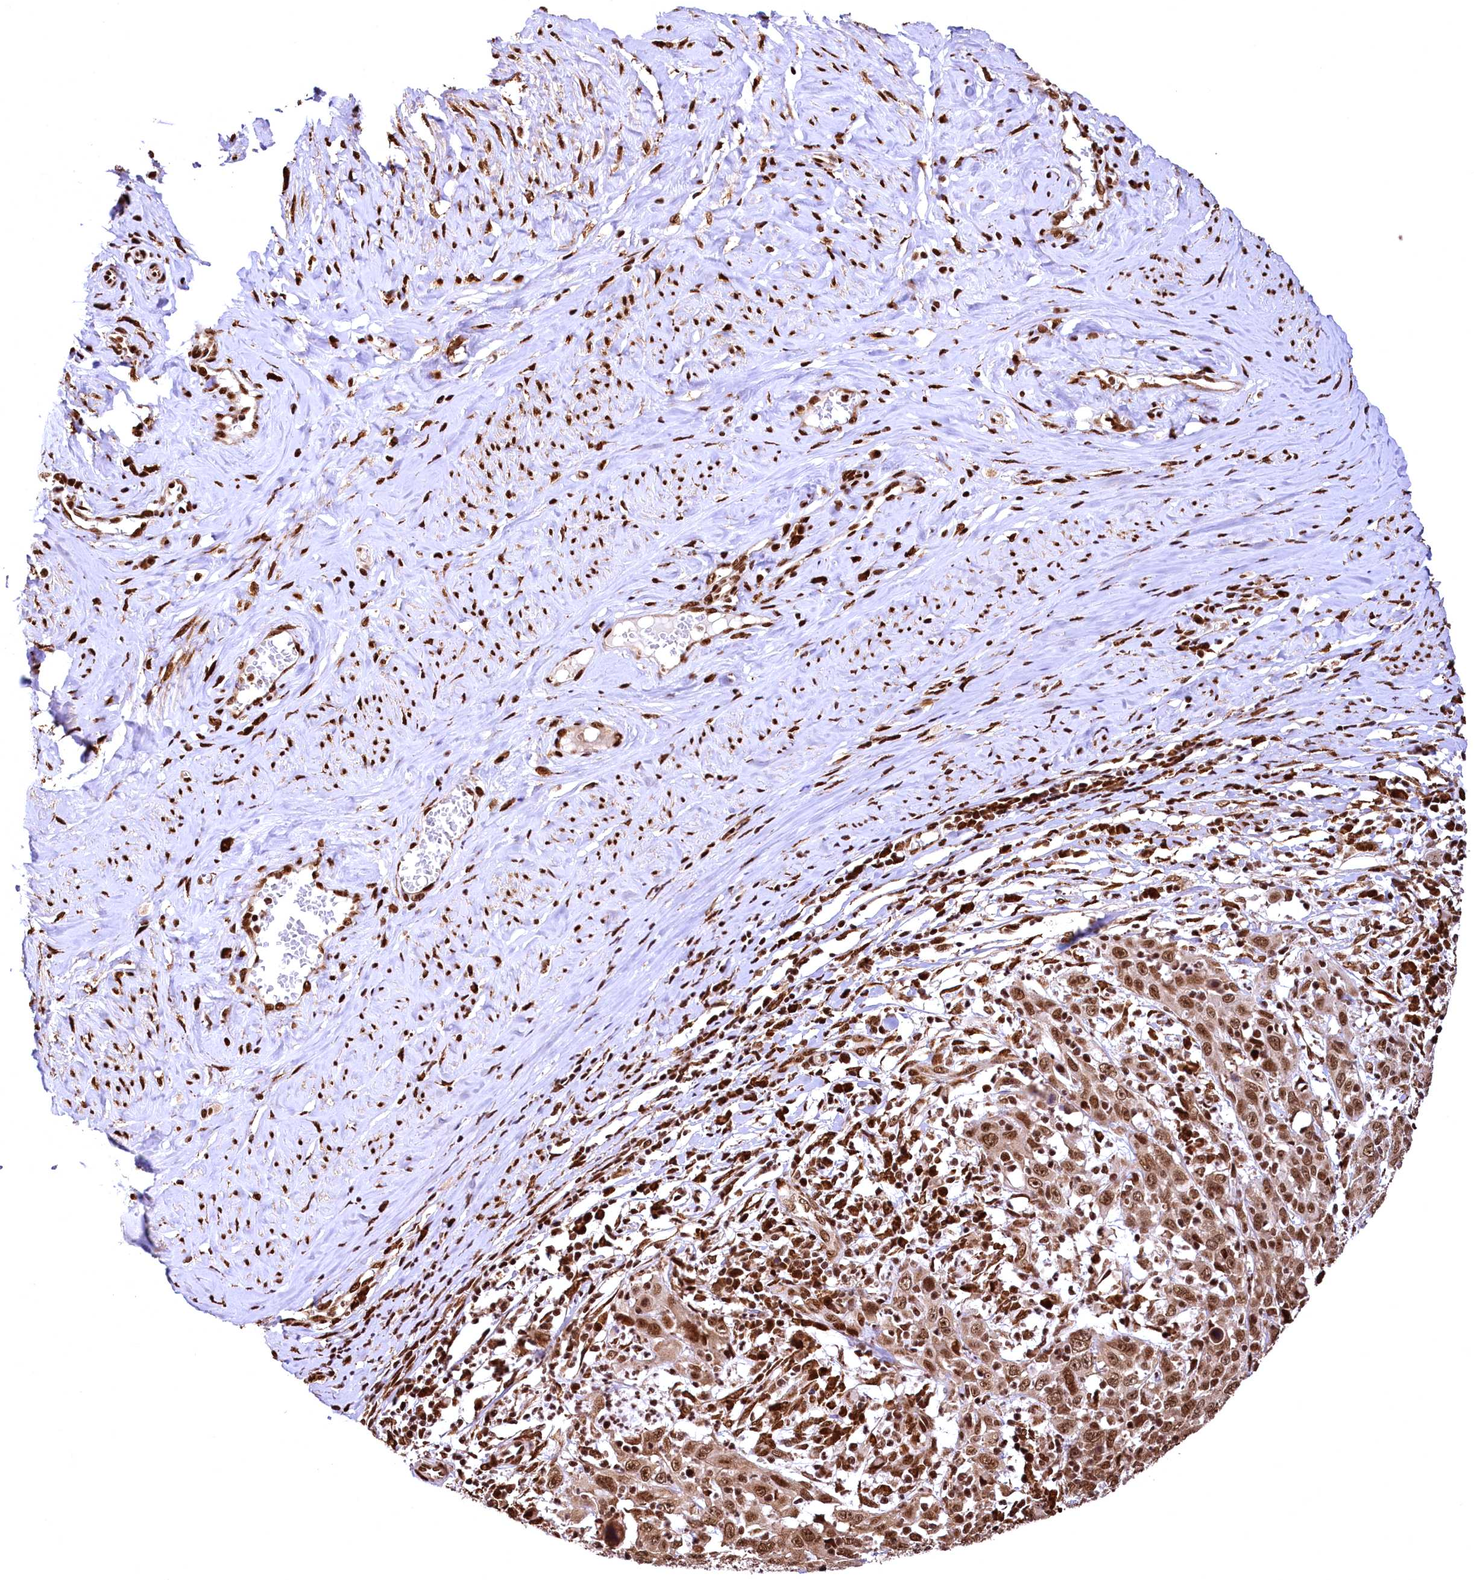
{"staining": {"intensity": "moderate", "quantity": ">75%", "location": "nuclear"}, "tissue": "cervical cancer", "cell_type": "Tumor cells", "image_type": "cancer", "snomed": [{"axis": "morphology", "description": "Squamous cell carcinoma, NOS"}, {"axis": "topography", "description": "Cervix"}], "caption": "Immunohistochemical staining of cervical squamous cell carcinoma exhibits moderate nuclear protein staining in approximately >75% of tumor cells. (DAB (3,3'-diaminobenzidine) IHC, brown staining for protein, blue staining for nuclei).", "gene": "PDS5B", "patient": {"sex": "female", "age": 46}}